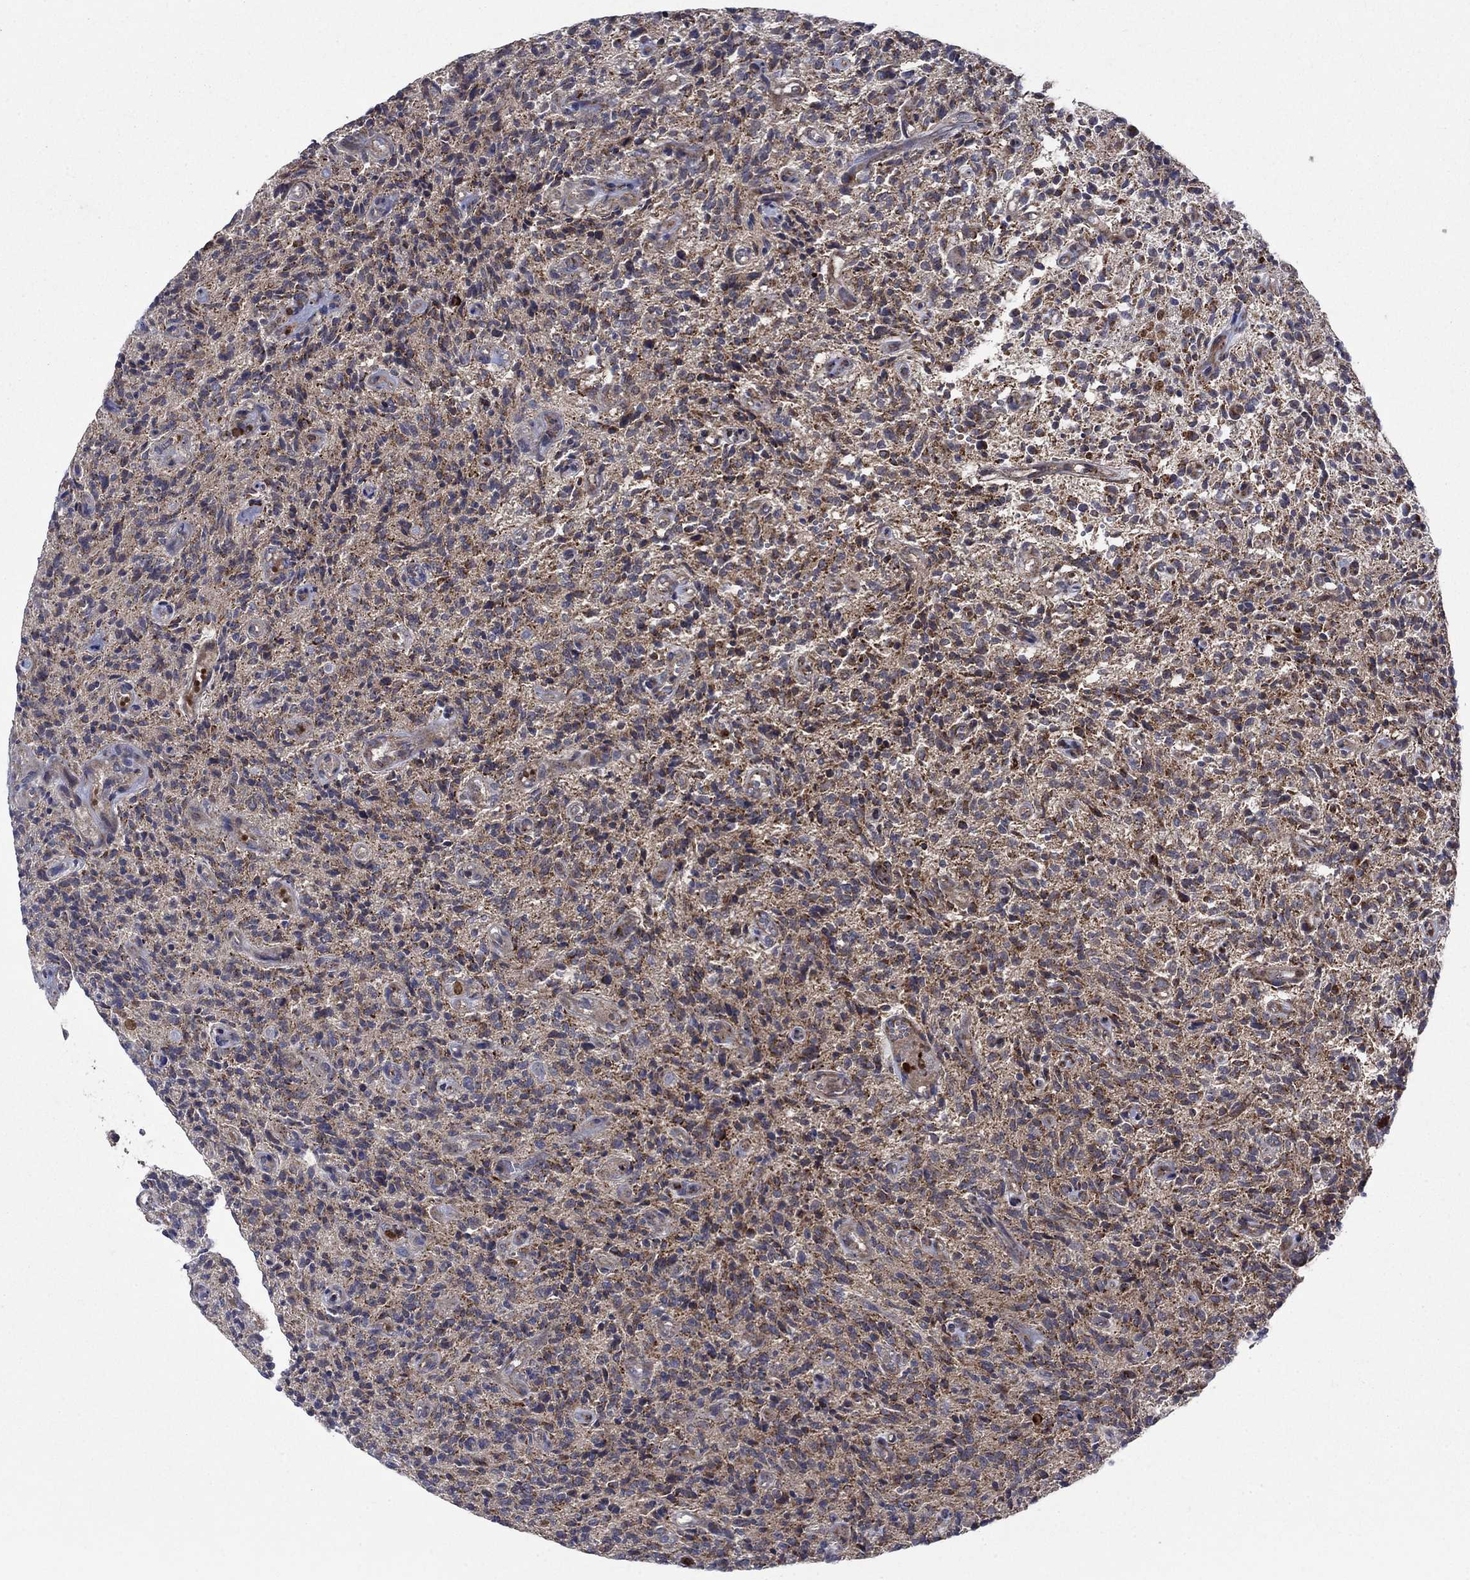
{"staining": {"intensity": "moderate", "quantity": "<25%", "location": "cytoplasmic/membranous"}, "tissue": "glioma", "cell_type": "Tumor cells", "image_type": "cancer", "snomed": [{"axis": "morphology", "description": "Glioma, malignant, High grade"}, {"axis": "topography", "description": "Brain"}], "caption": "Protein expression analysis of human glioma reveals moderate cytoplasmic/membranous expression in approximately <25% of tumor cells.", "gene": "RNF19B", "patient": {"sex": "male", "age": 64}}